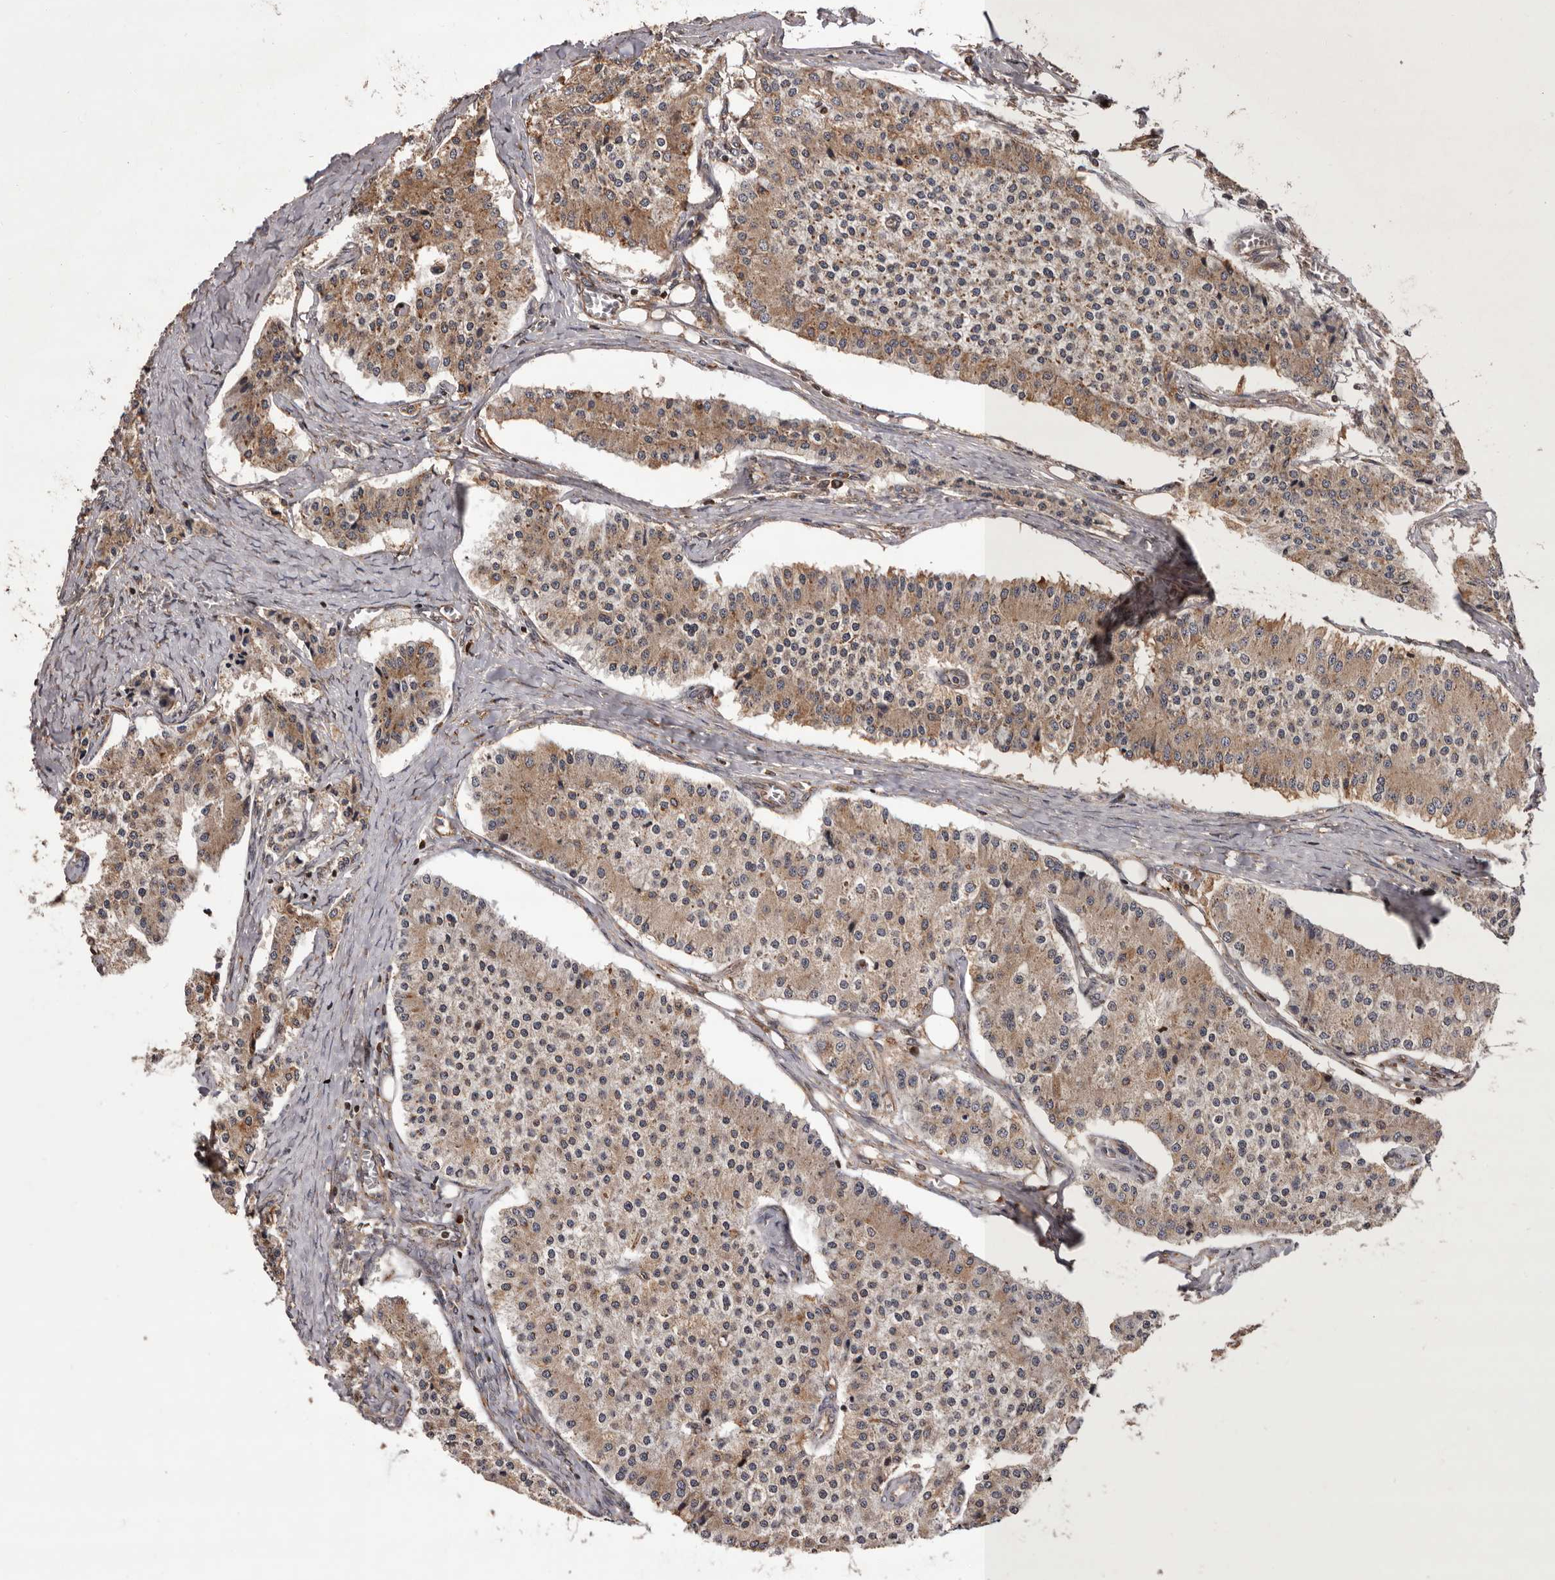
{"staining": {"intensity": "weak", "quantity": ">75%", "location": "cytoplasmic/membranous"}, "tissue": "carcinoid", "cell_type": "Tumor cells", "image_type": "cancer", "snomed": [{"axis": "morphology", "description": "Carcinoid, malignant, NOS"}, {"axis": "topography", "description": "Colon"}], "caption": "DAB immunohistochemical staining of human carcinoid (malignant) demonstrates weak cytoplasmic/membranous protein positivity in about >75% of tumor cells.", "gene": "GADD45B", "patient": {"sex": "female", "age": 52}}